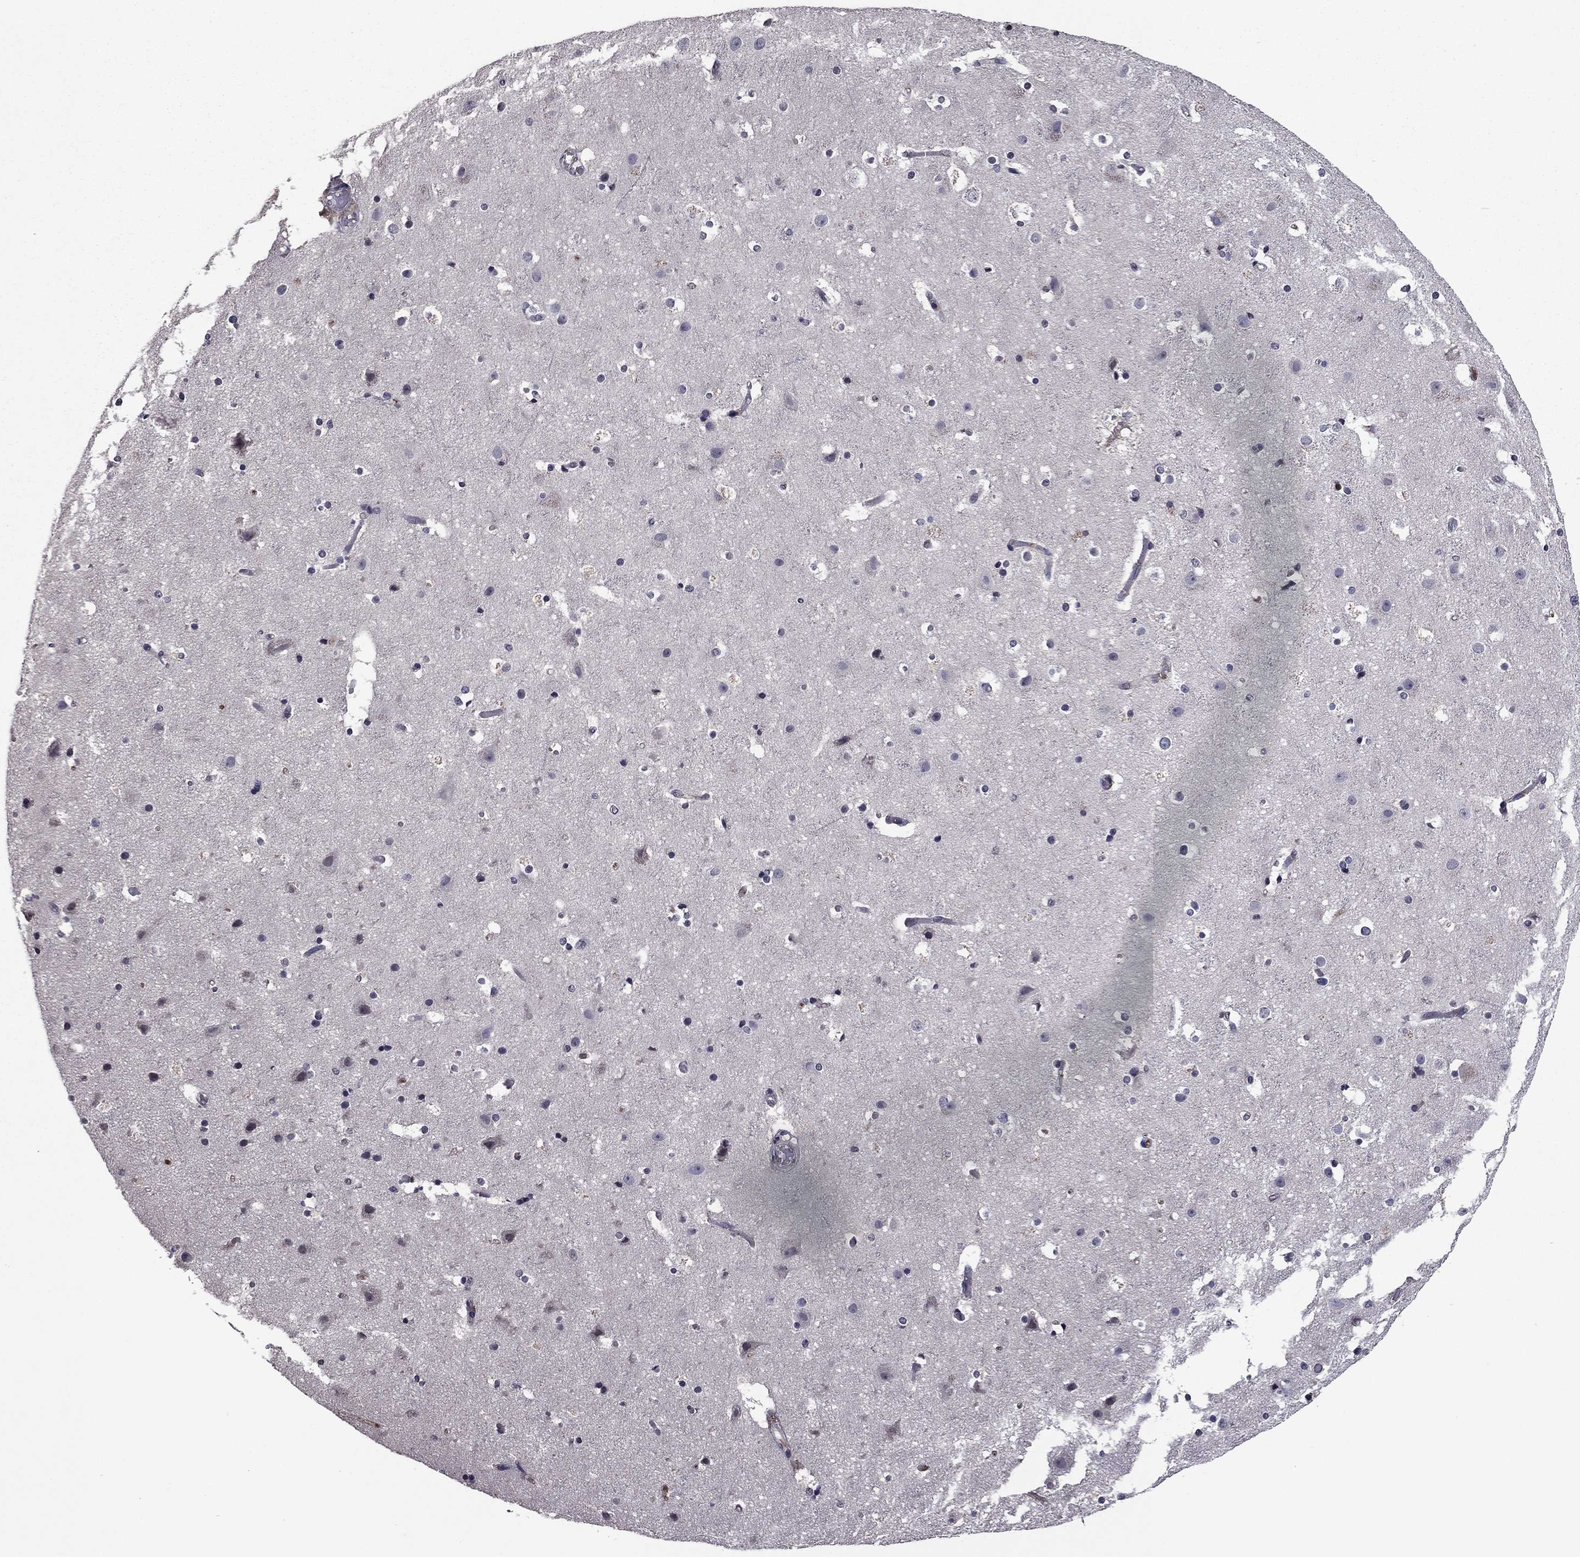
{"staining": {"intensity": "negative", "quantity": "none", "location": "none"}, "tissue": "cerebral cortex", "cell_type": "Endothelial cells", "image_type": "normal", "snomed": [{"axis": "morphology", "description": "Normal tissue, NOS"}, {"axis": "topography", "description": "Cerebral cortex"}], "caption": "An immunohistochemistry histopathology image of unremarkable cerebral cortex is shown. There is no staining in endothelial cells of cerebral cortex. (Stains: DAB (3,3'-diaminobenzidine) IHC with hematoxylin counter stain, Microscopy: brightfield microscopy at high magnification).", "gene": "PROS1", "patient": {"sex": "female", "age": 52}}